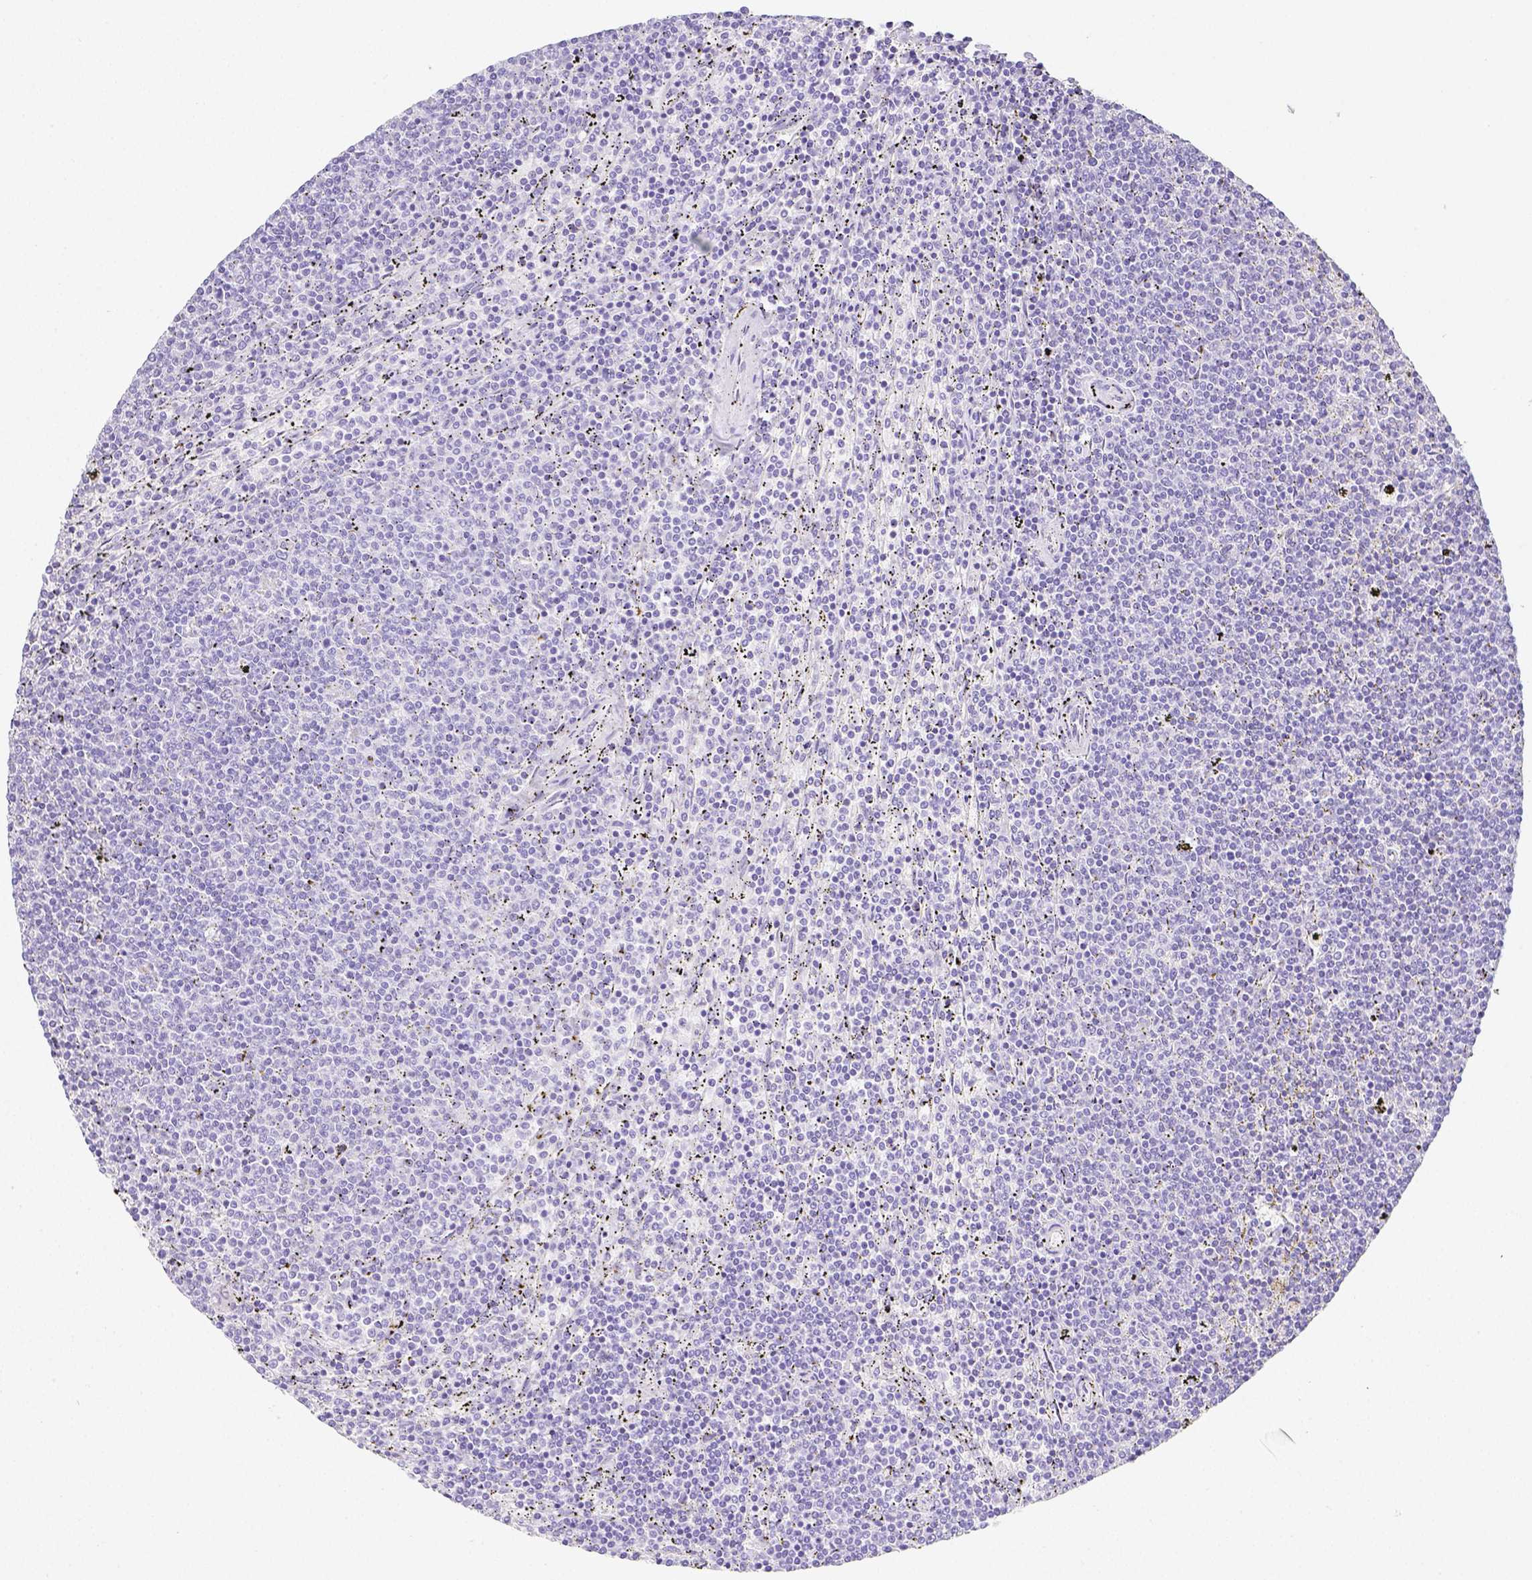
{"staining": {"intensity": "negative", "quantity": "none", "location": "none"}, "tissue": "lymphoma", "cell_type": "Tumor cells", "image_type": "cancer", "snomed": [{"axis": "morphology", "description": "Malignant lymphoma, non-Hodgkin's type, Low grade"}, {"axis": "topography", "description": "Spleen"}], "caption": "Tumor cells are negative for protein expression in human lymphoma.", "gene": "ARHGAP36", "patient": {"sex": "female", "age": 50}}